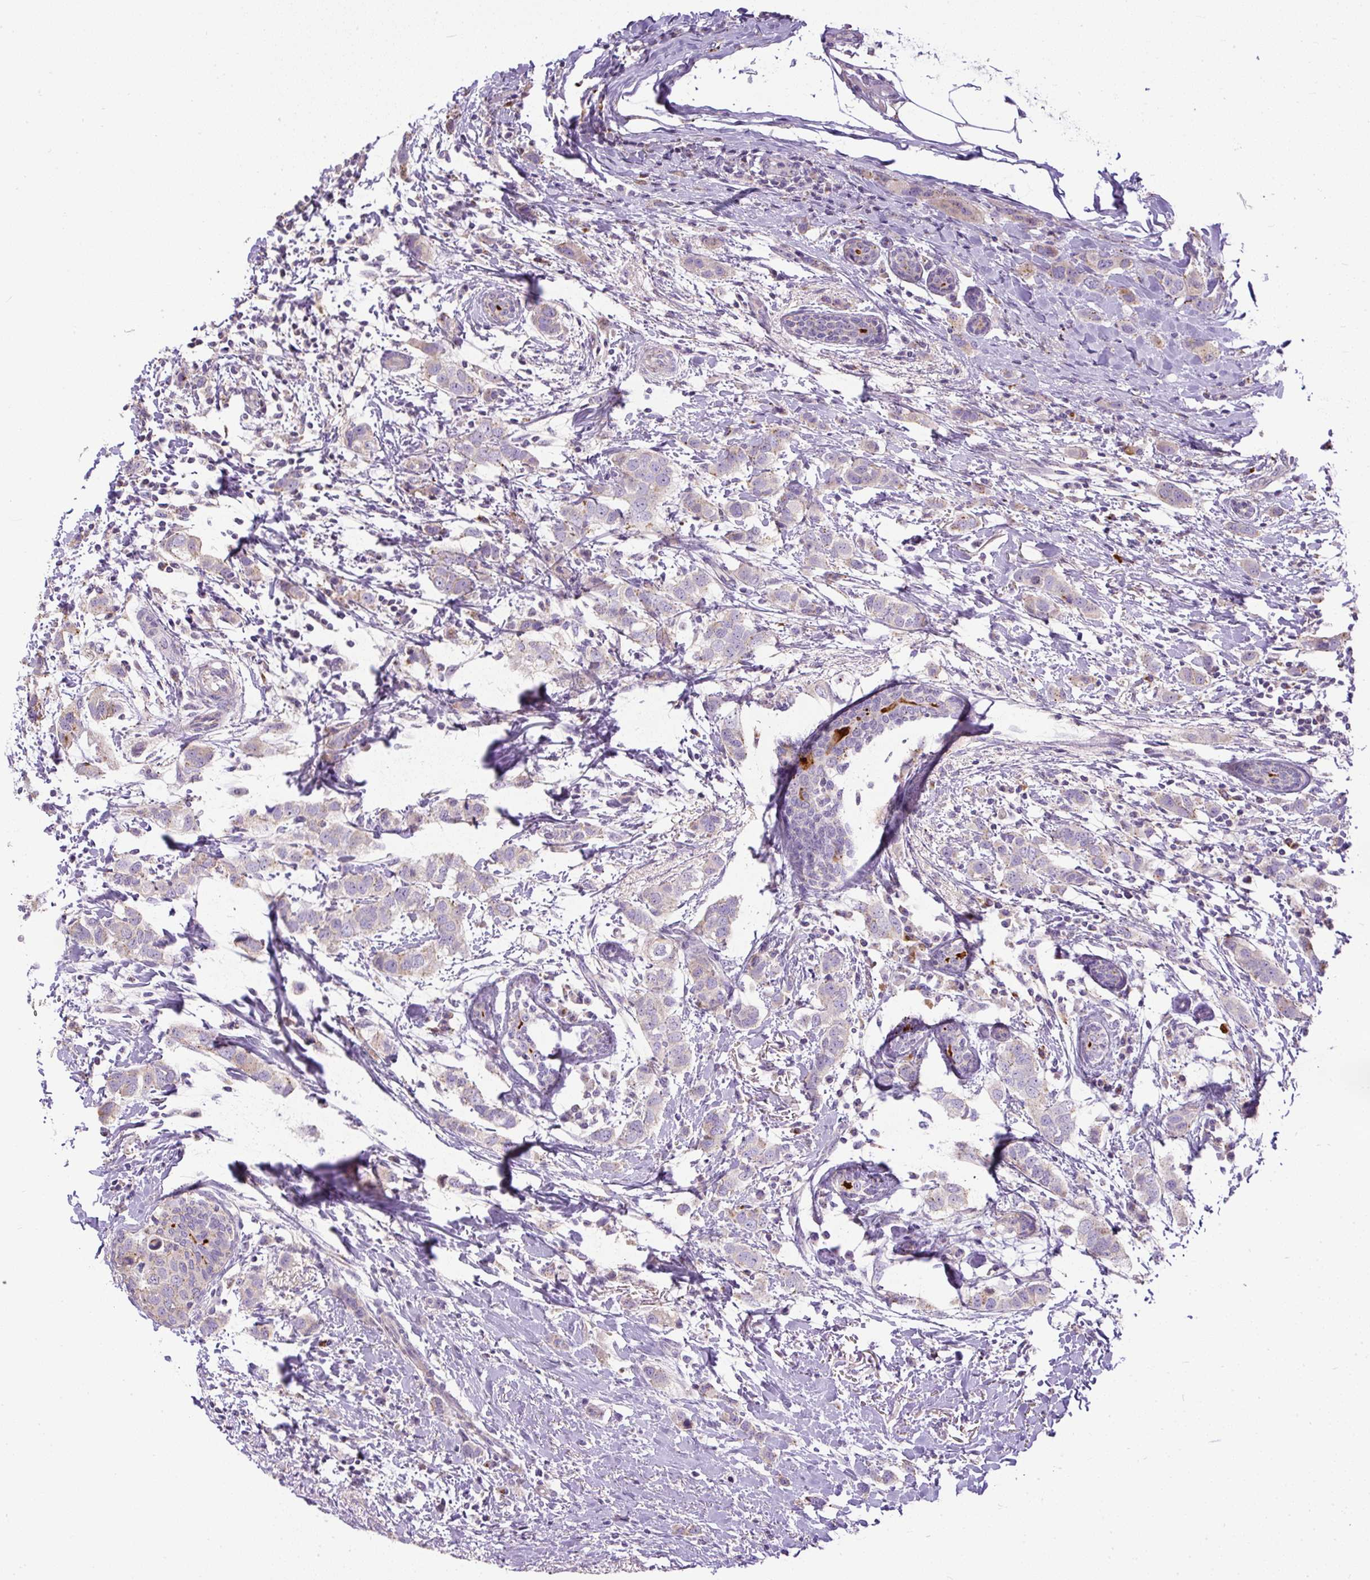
{"staining": {"intensity": "negative", "quantity": "none", "location": "none"}, "tissue": "breast cancer", "cell_type": "Tumor cells", "image_type": "cancer", "snomed": [{"axis": "morphology", "description": "Duct carcinoma"}, {"axis": "topography", "description": "Breast"}], "caption": "Immunohistochemistry photomicrograph of neoplastic tissue: human breast infiltrating ductal carcinoma stained with DAB exhibits no significant protein expression in tumor cells. Brightfield microscopy of IHC stained with DAB (3,3'-diaminobenzidine) (brown) and hematoxylin (blue), captured at high magnification.", "gene": "CFAP47", "patient": {"sex": "female", "age": 50}}